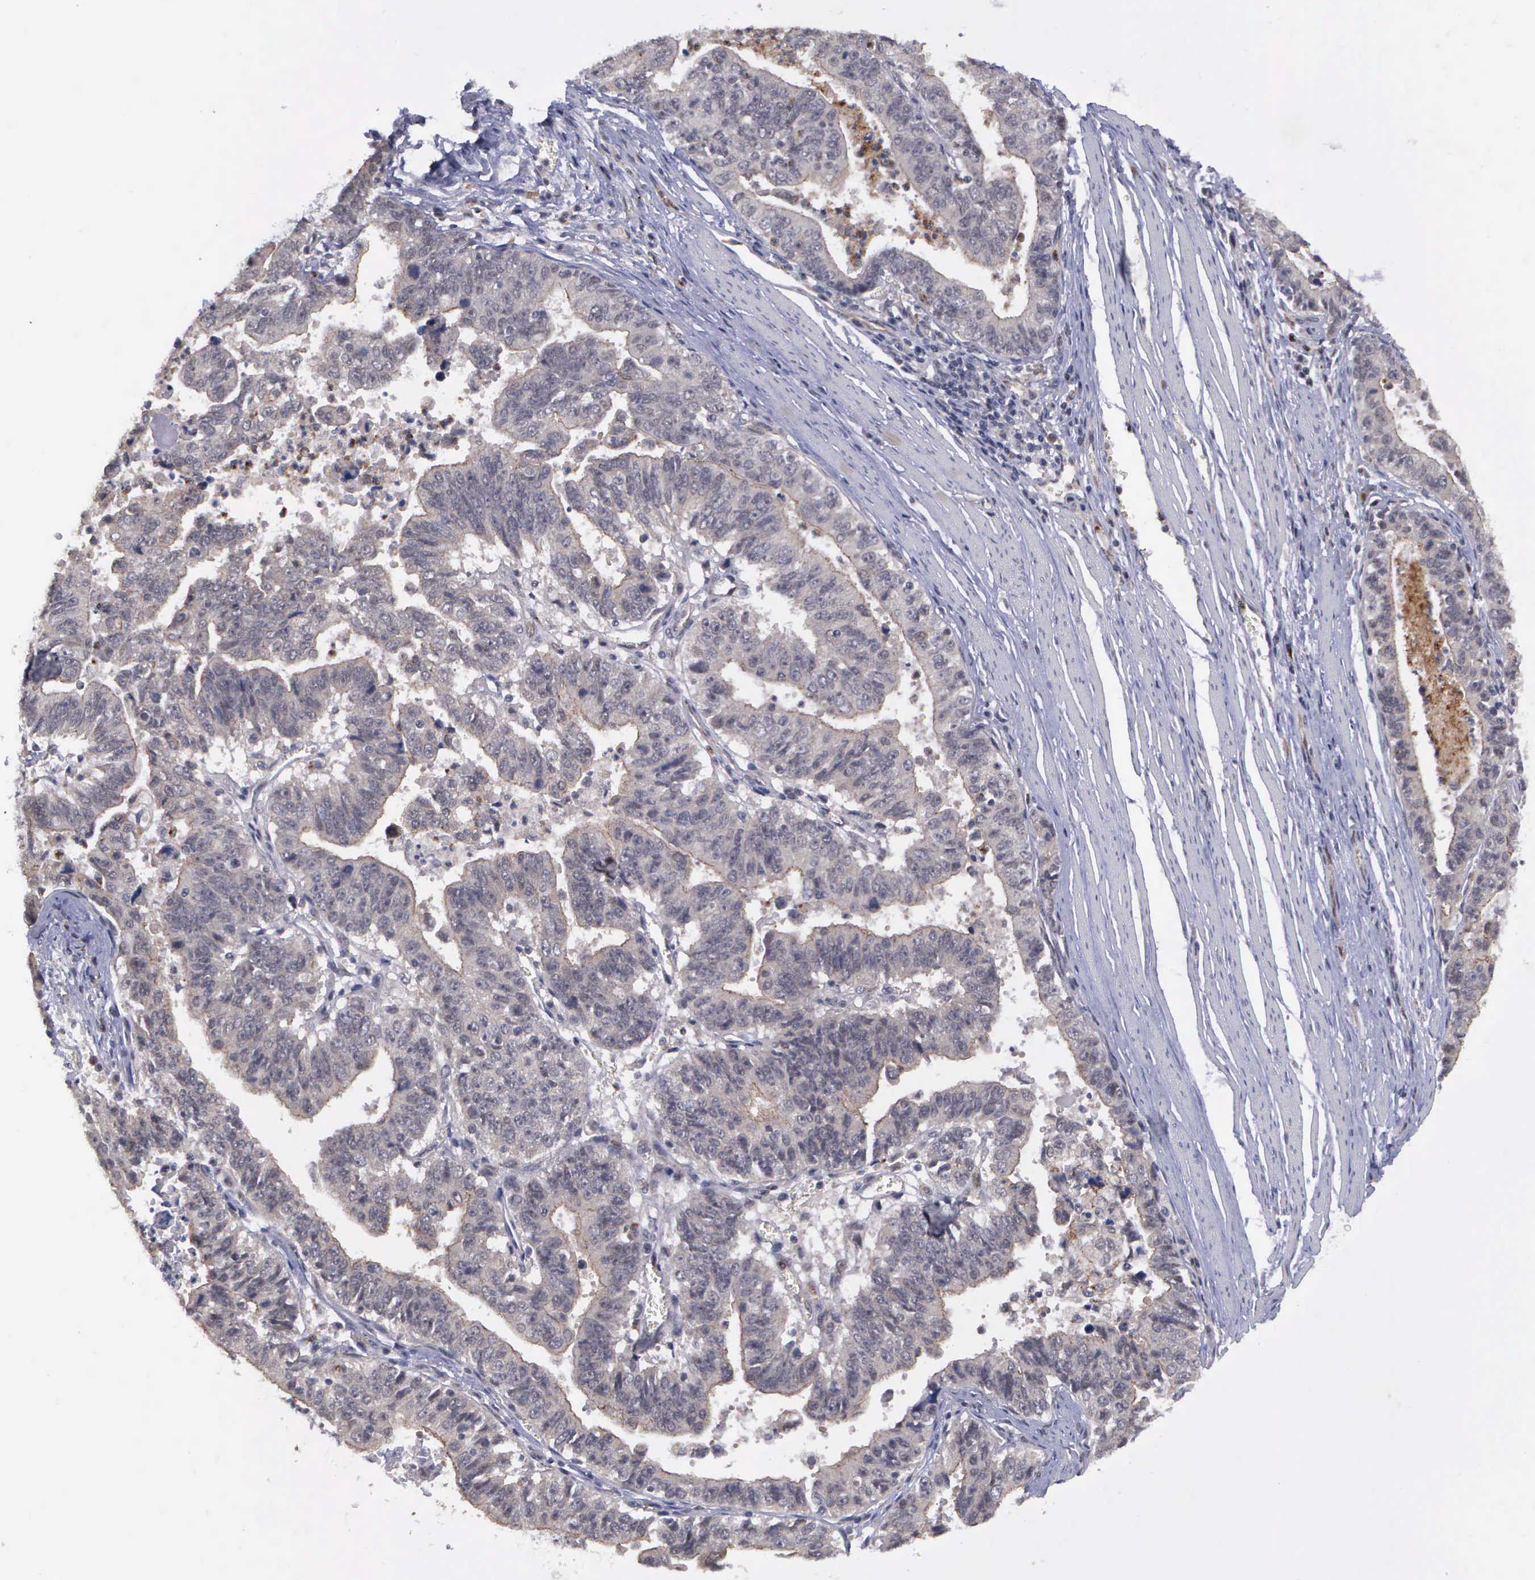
{"staining": {"intensity": "weak", "quantity": "25%-75%", "location": "cytoplasmic/membranous"}, "tissue": "stomach cancer", "cell_type": "Tumor cells", "image_type": "cancer", "snomed": [{"axis": "morphology", "description": "Adenocarcinoma, NOS"}, {"axis": "topography", "description": "Stomach, upper"}], "caption": "Protein expression analysis of human adenocarcinoma (stomach) reveals weak cytoplasmic/membranous staining in about 25%-75% of tumor cells.", "gene": "MAP3K9", "patient": {"sex": "female", "age": 50}}